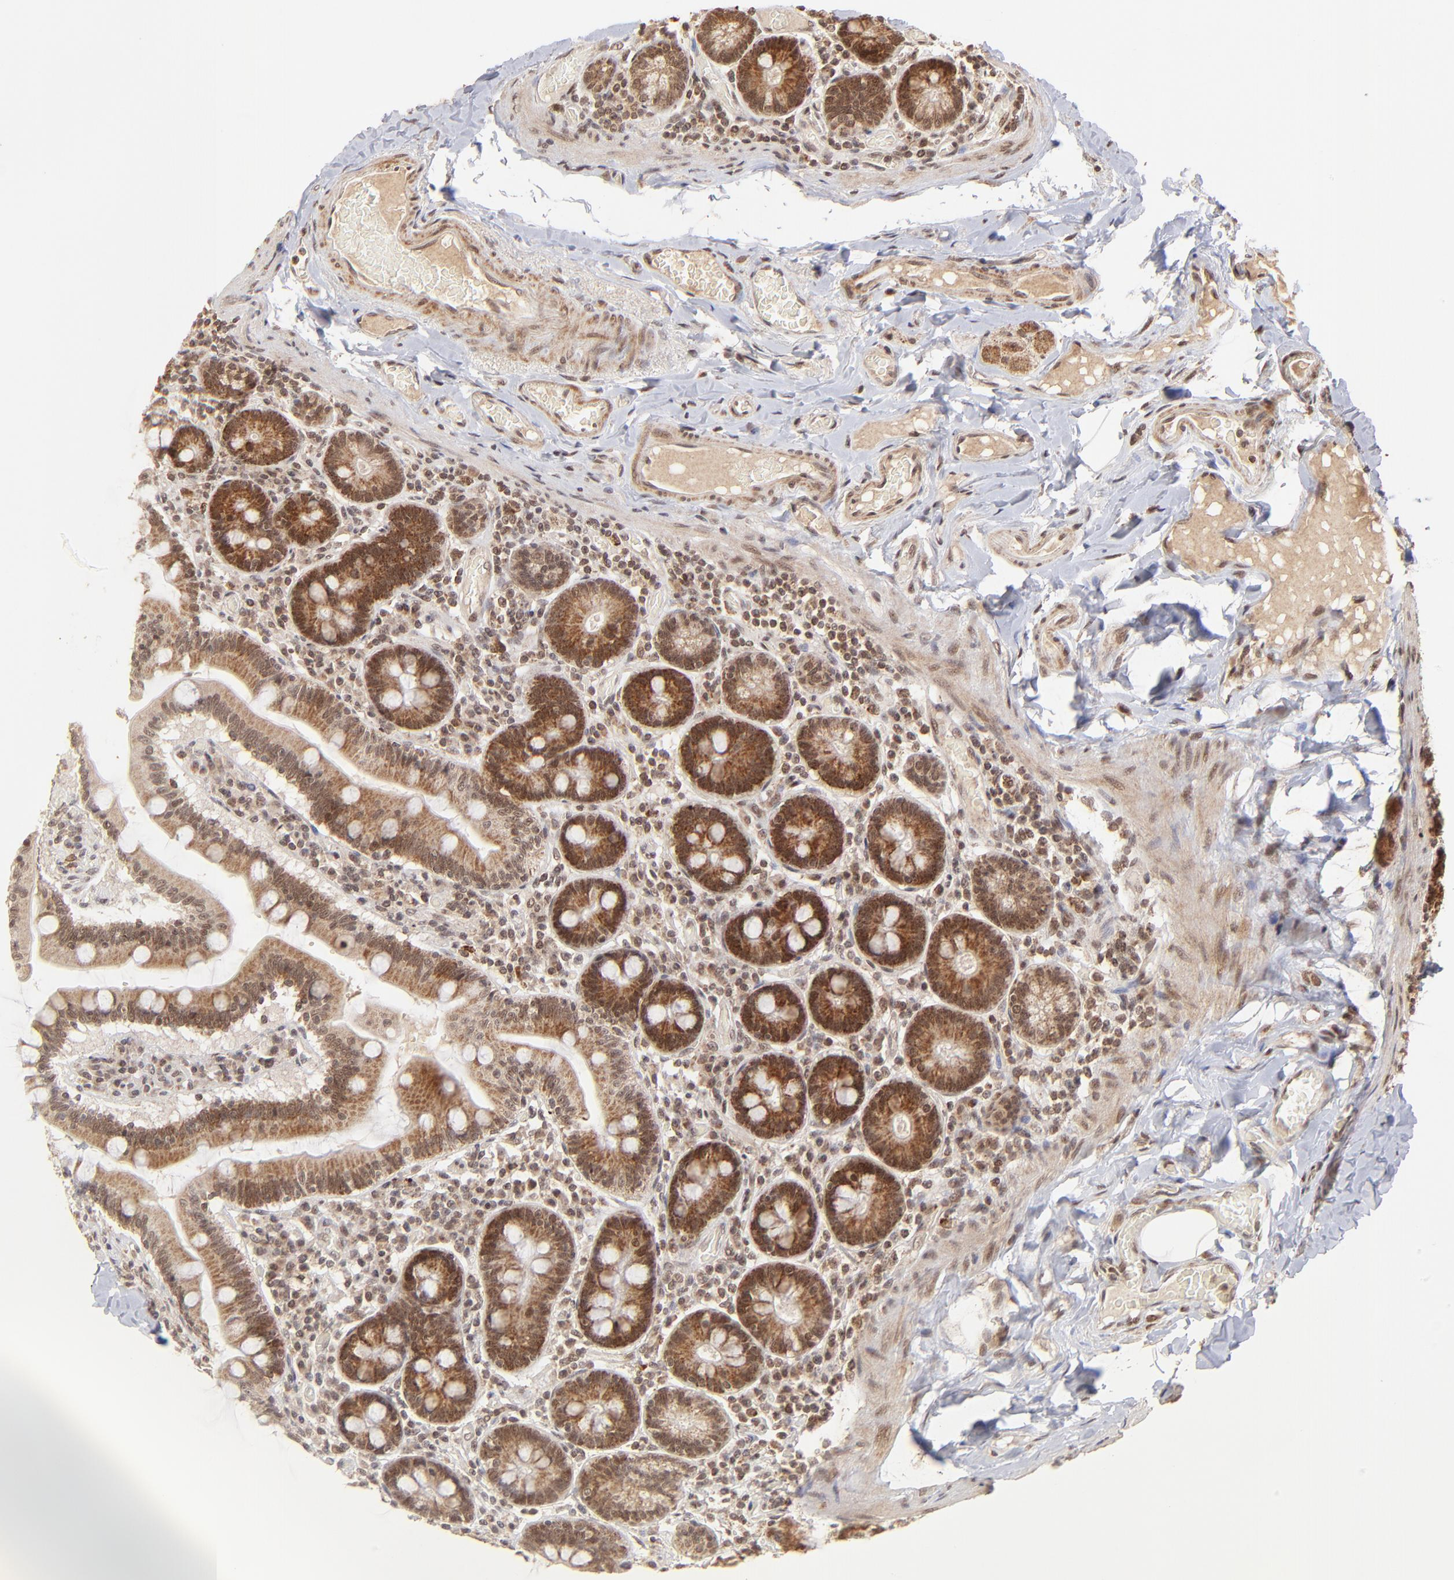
{"staining": {"intensity": "strong", "quantity": ">75%", "location": "cytoplasmic/membranous"}, "tissue": "duodenum", "cell_type": "Glandular cells", "image_type": "normal", "snomed": [{"axis": "morphology", "description": "Normal tissue, NOS"}, {"axis": "topography", "description": "Duodenum"}], "caption": "Duodenum stained for a protein reveals strong cytoplasmic/membranous positivity in glandular cells.", "gene": "MED15", "patient": {"sex": "male", "age": 66}}